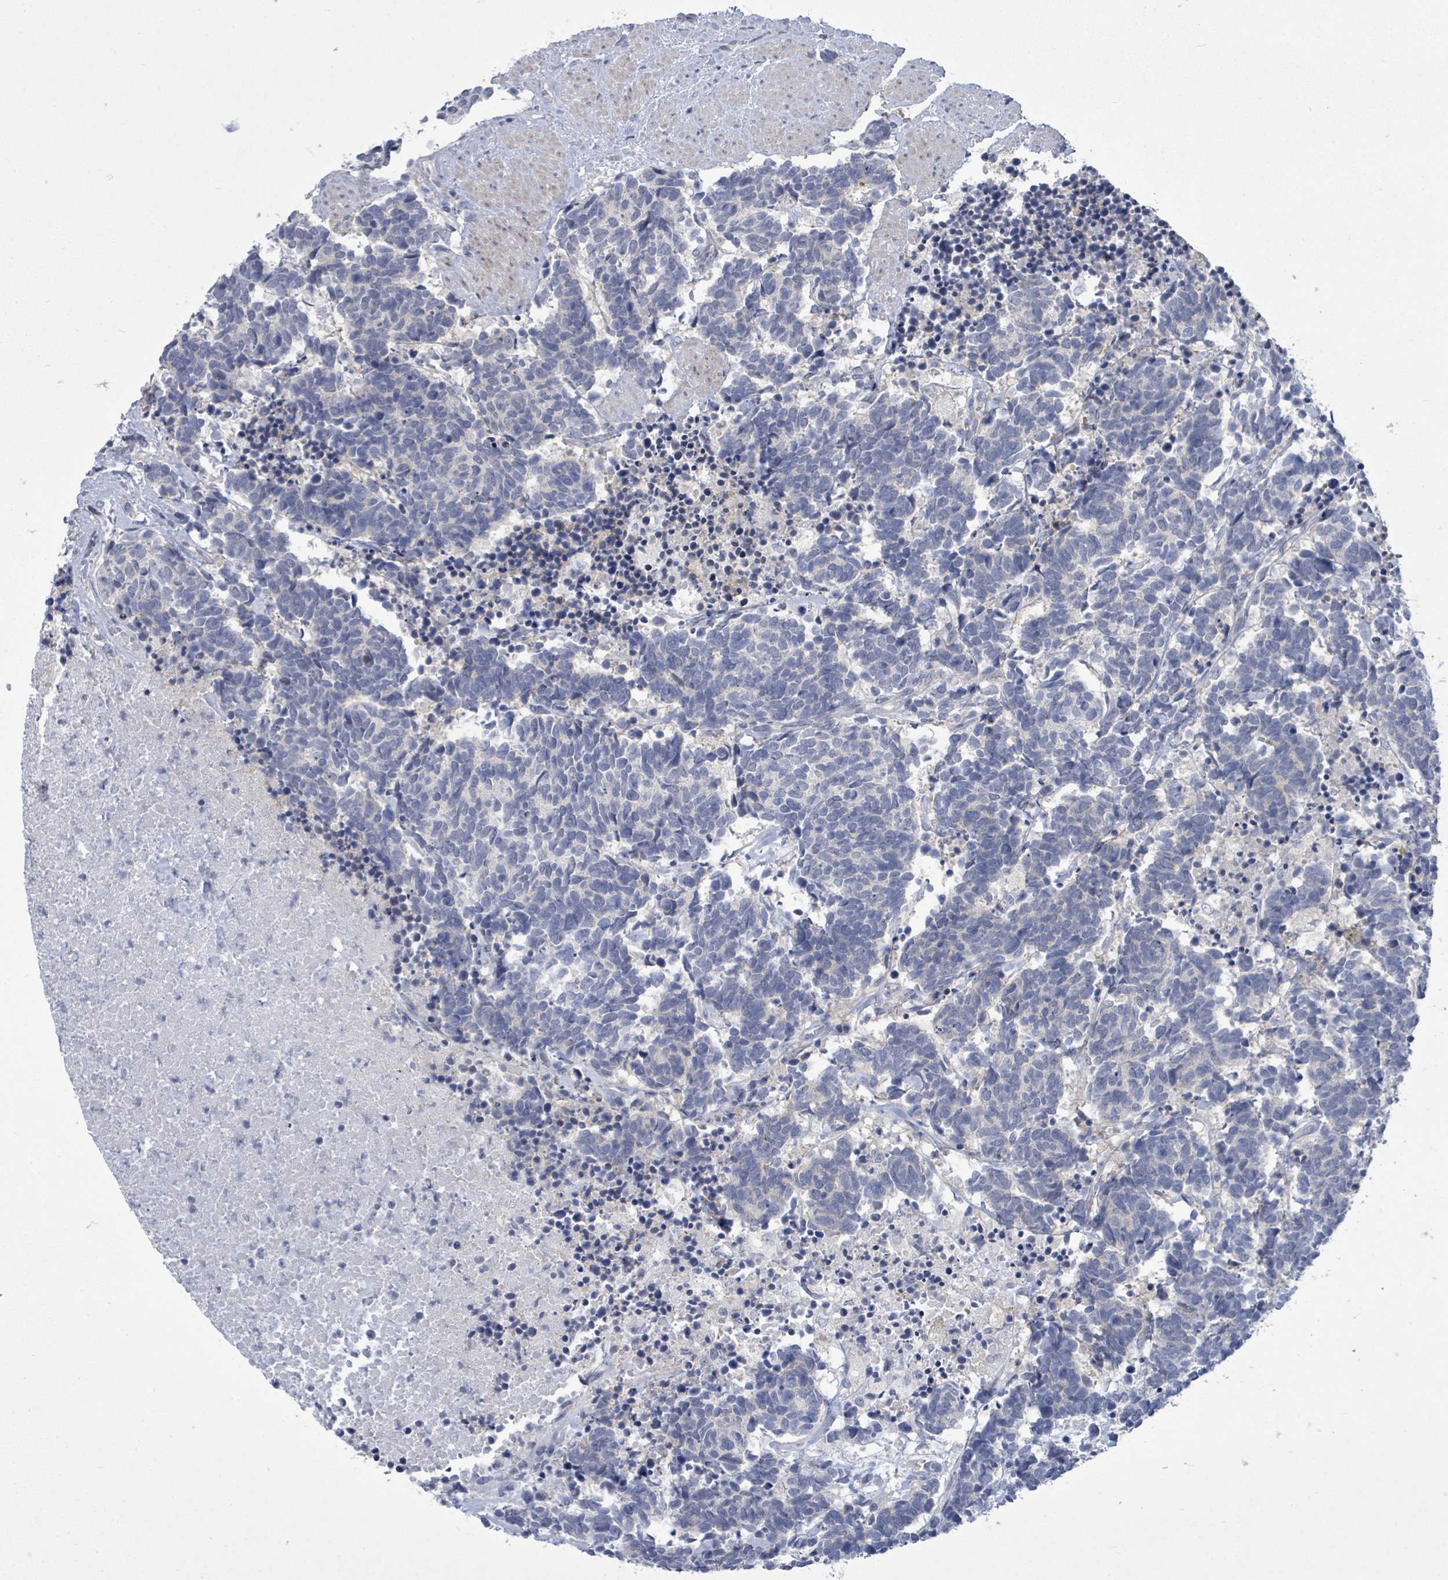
{"staining": {"intensity": "negative", "quantity": "none", "location": "none"}, "tissue": "carcinoid", "cell_type": "Tumor cells", "image_type": "cancer", "snomed": [{"axis": "morphology", "description": "Carcinoma, NOS"}, {"axis": "morphology", "description": "Carcinoid, malignant, NOS"}, {"axis": "topography", "description": "Prostate"}], "caption": "There is no significant staining in tumor cells of malignant carcinoid.", "gene": "CT45A5", "patient": {"sex": "male", "age": 57}}